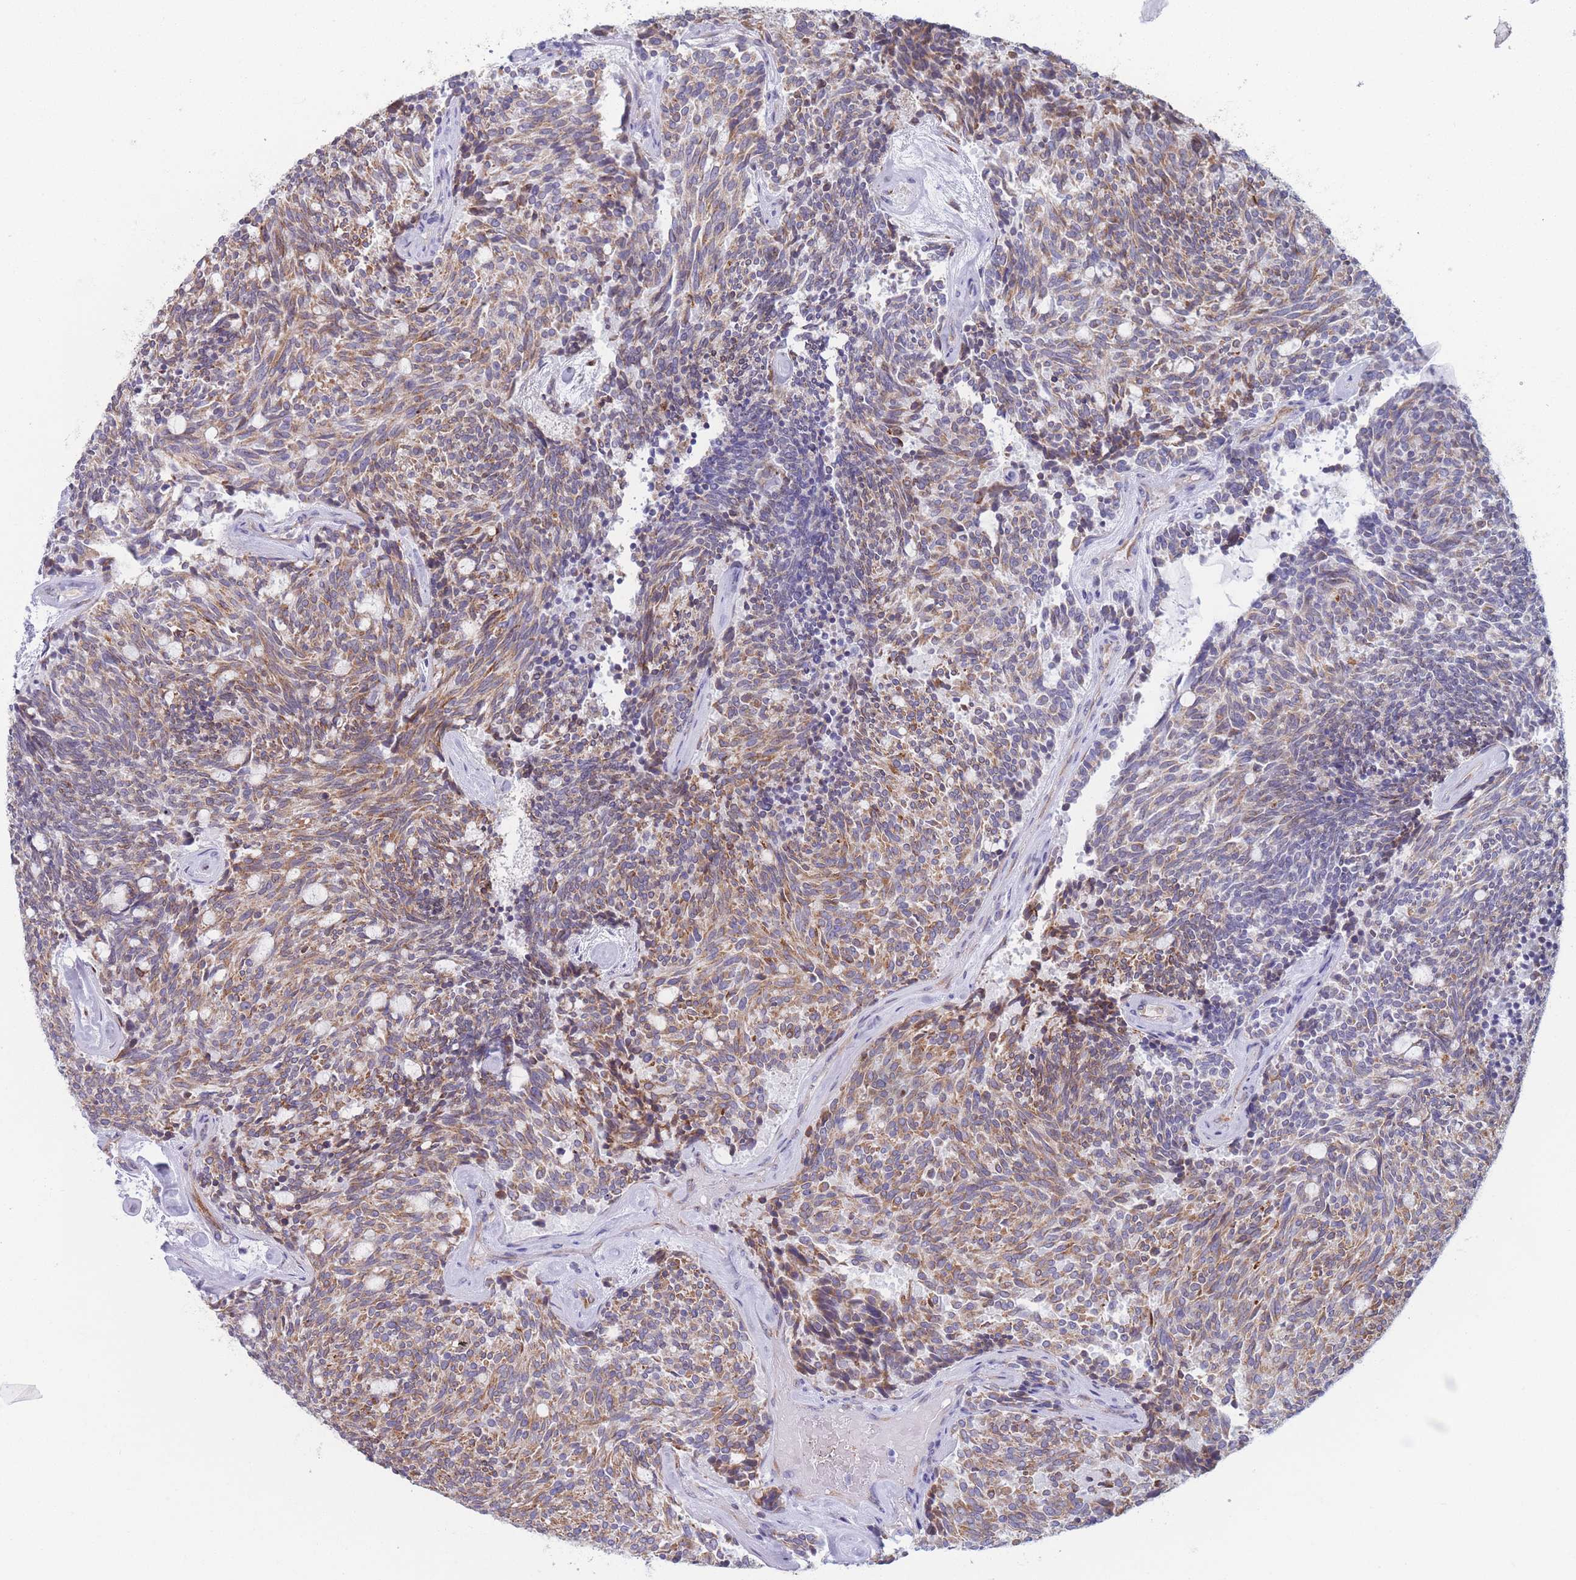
{"staining": {"intensity": "moderate", "quantity": ">75%", "location": "cytoplasmic/membranous"}, "tissue": "carcinoid", "cell_type": "Tumor cells", "image_type": "cancer", "snomed": [{"axis": "morphology", "description": "Carcinoid, malignant, NOS"}, {"axis": "topography", "description": "Pancreas"}], "caption": "Carcinoid (malignant) tissue demonstrates moderate cytoplasmic/membranous staining in approximately >75% of tumor cells, visualized by immunohistochemistry.", "gene": "MRPL30", "patient": {"sex": "female", "age": 54}}